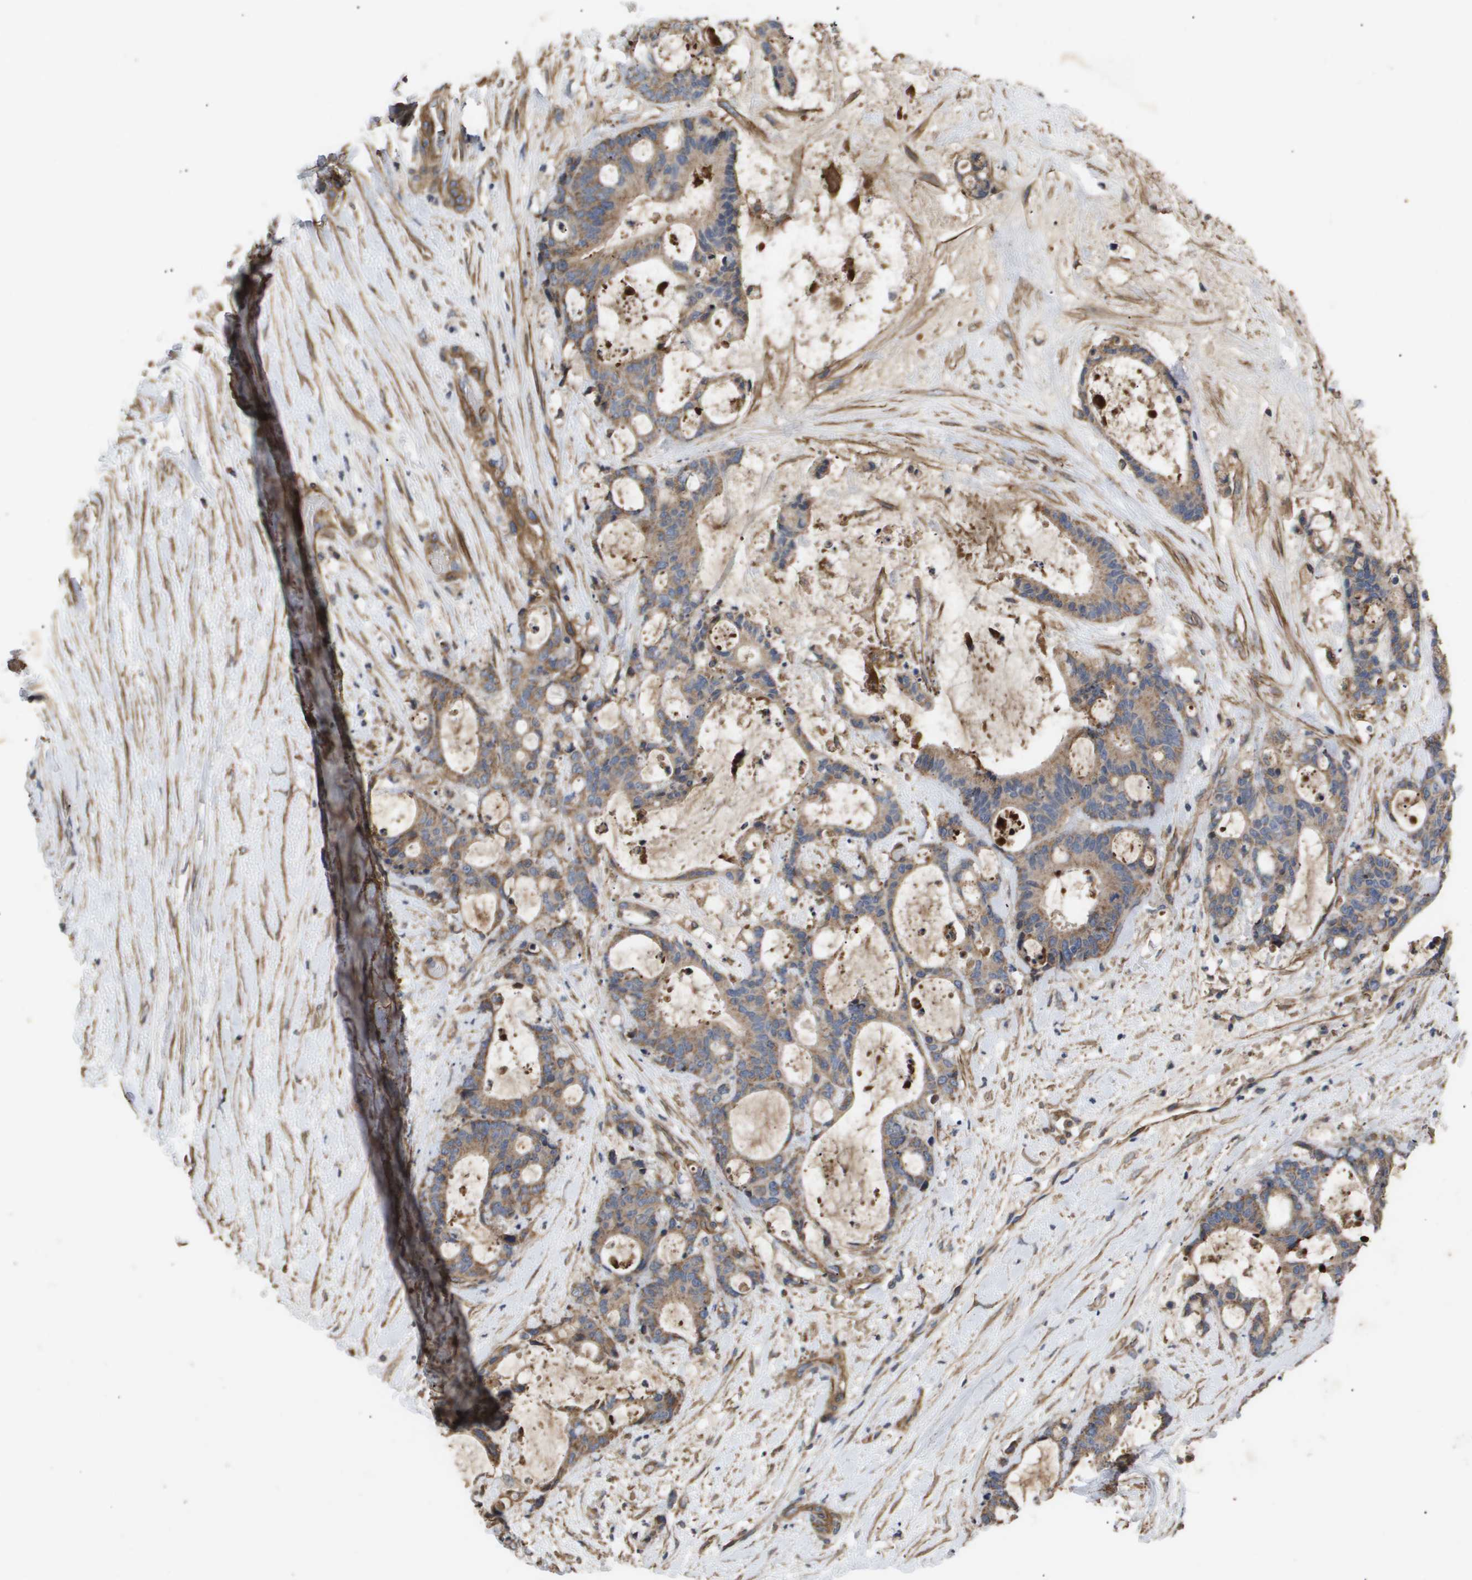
{"staining": {"intensity": "moderate", "quantity": ">75%", "location": "cytoplasmic/membranous"}, "tissue": "liver cancer", "cell_type": "Tumor cells", "image_type": "cancer", "snomed": [{"axis": "morphology", "description": "Cholangiocarcinoma"}, {"axis": "topography", "description": "Liver"}], "caption": "Brown immunohistochemical staining in cholangiocarcinoma (liver) exhibits moderate cytoplasmic/membranous staining in approximately >75% of tumor cells.", "gene": "TNS1", "patient": {"sex": "female", "age": 73}}